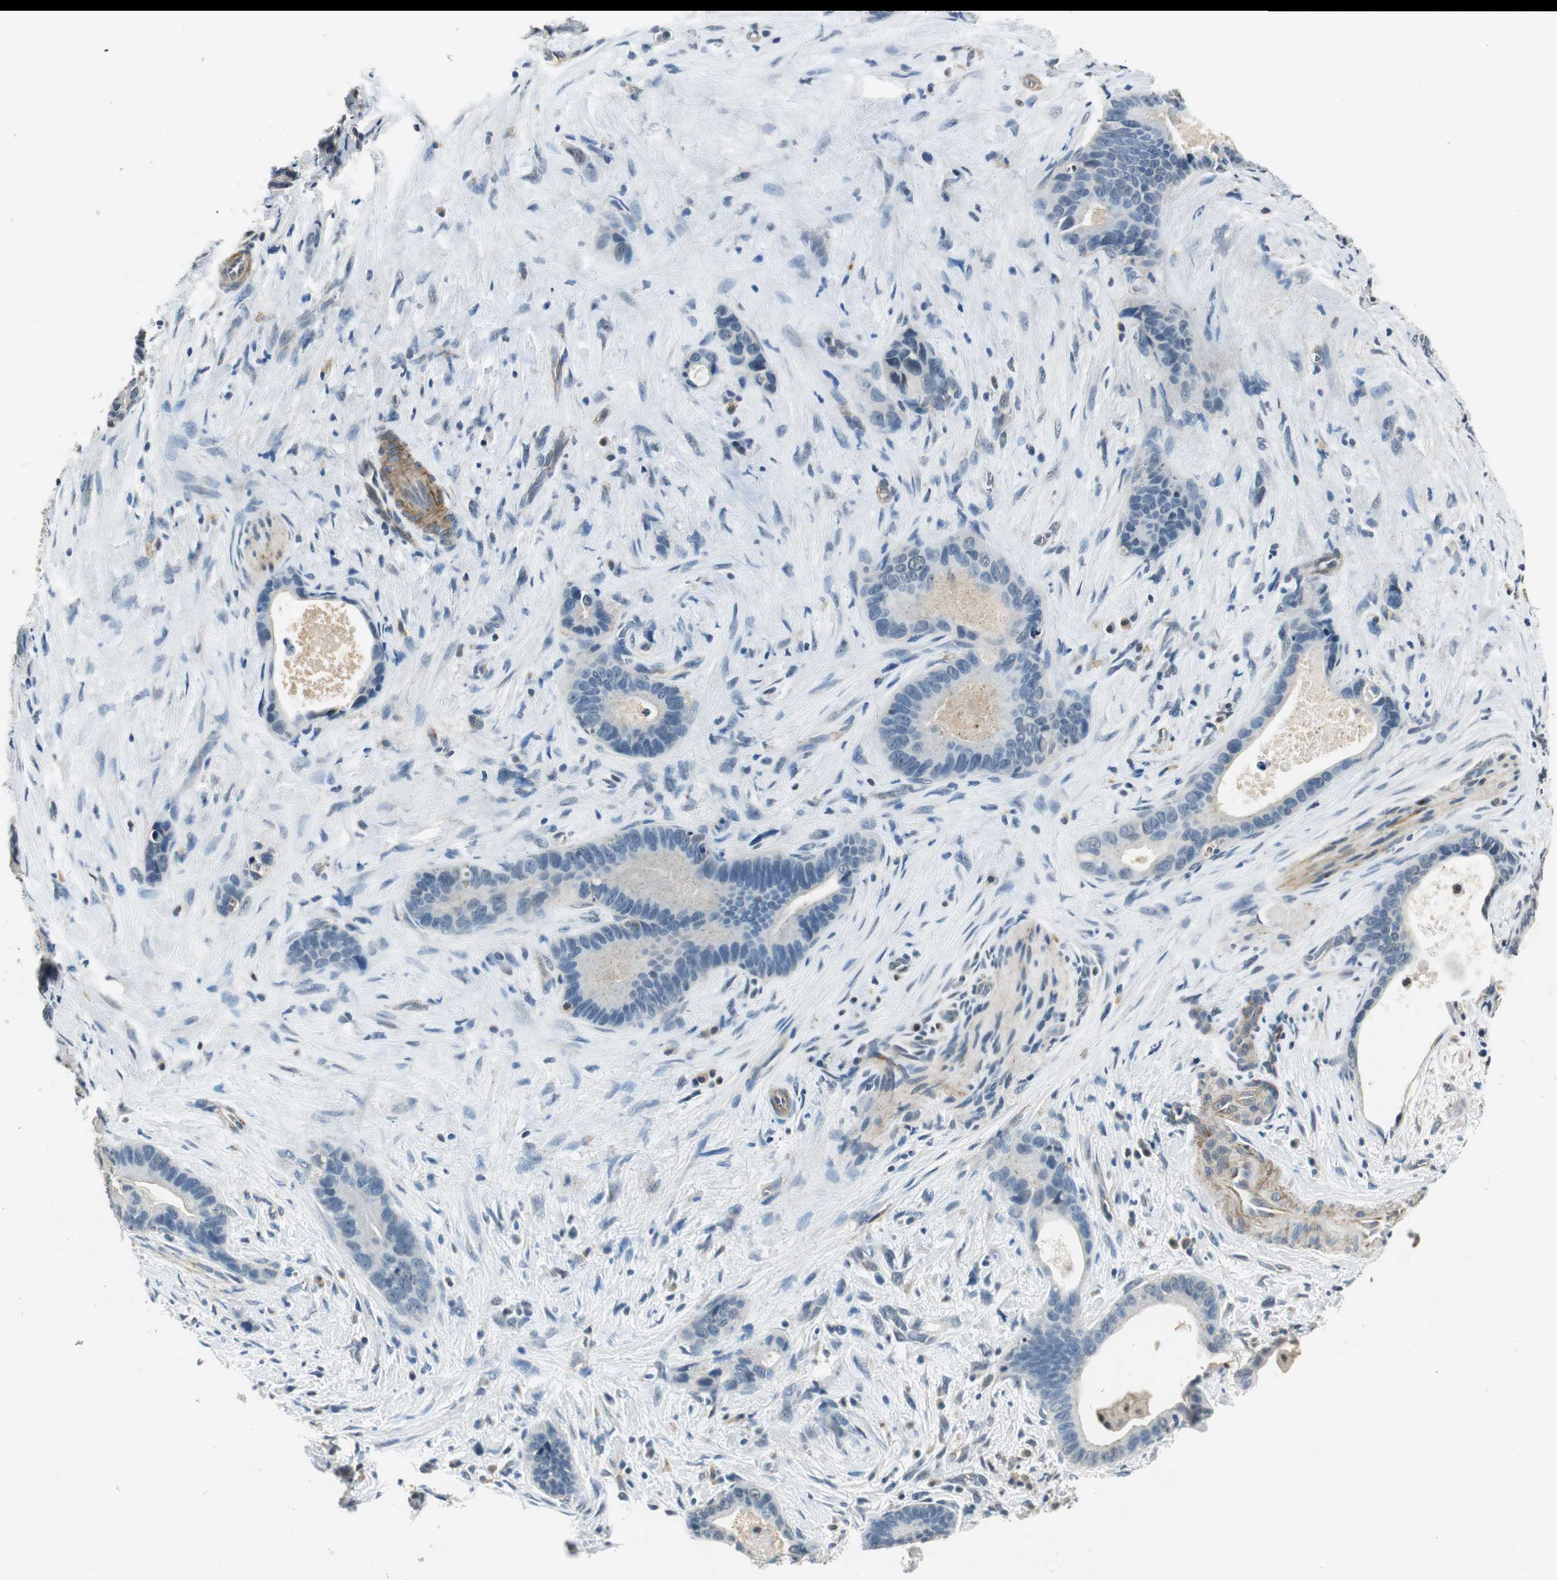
{"staining": {"intensity": "negative", "quantity": "none", "location": "none"}, "tissue": "liver cancer", "cell_type": "Tumor cells", "image_type": "cancer", "snomed": [{"axis": "morphology", "description": "Cholangiocarcinoma"}, {"axis": "topography", "description": "Liver"}], "caption": "Immunohistochemical staining of liver cancer (cholangiocarcinoma) reveals no significant staining in tumor cells.", "gene": "PSMB4", "patient": {"sex": "female", "age": 55}}